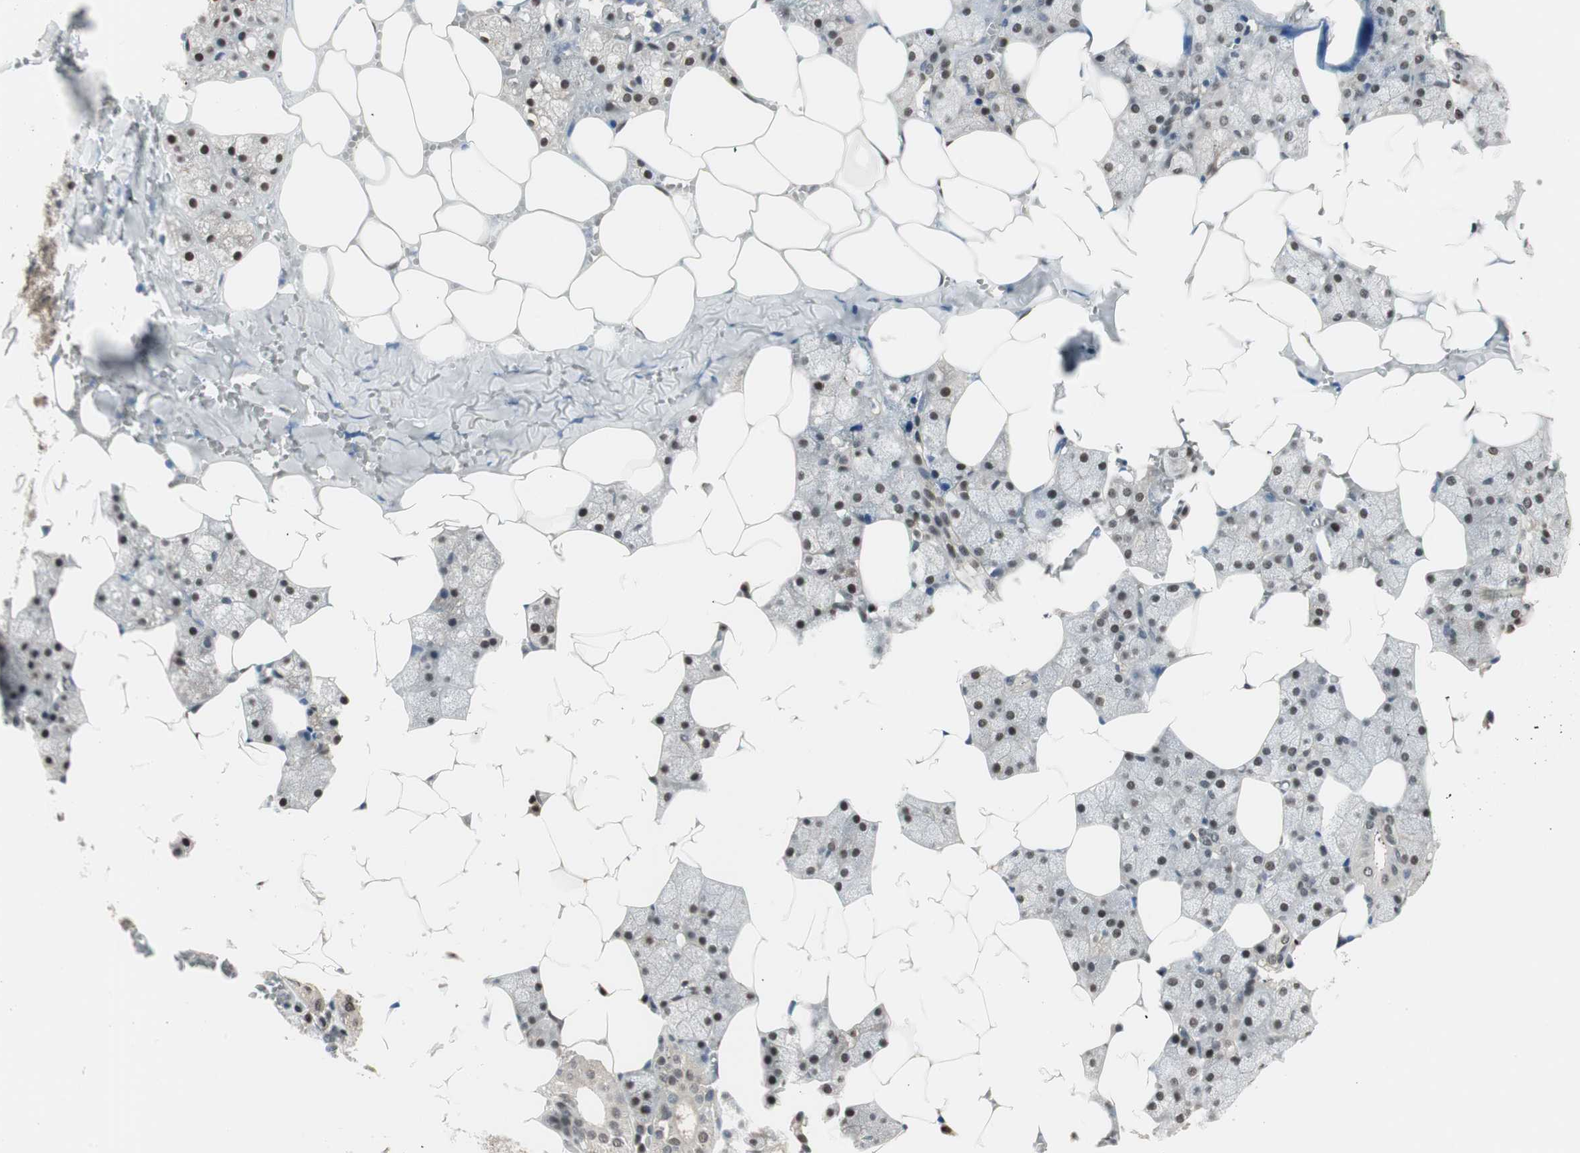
{"staining": {"intensity": "strong", "quantity": "25%-75%", "location": "nuclear"}, "tissue": "salivary gland", "cell_type": "Glandular cells", "image_type": "normal", "snomed": [{"axis": "morphology", "description": "Normal tissue, NOS"}, {"axis": "topography", "description": "Salivary gland"}], "caption": "A brown stain labels strong nuclear positivity of a protein in glandular cells of benign human salivary gland.", "gene": "LONP2", "patient": {"sex": "male", "age": 62}}